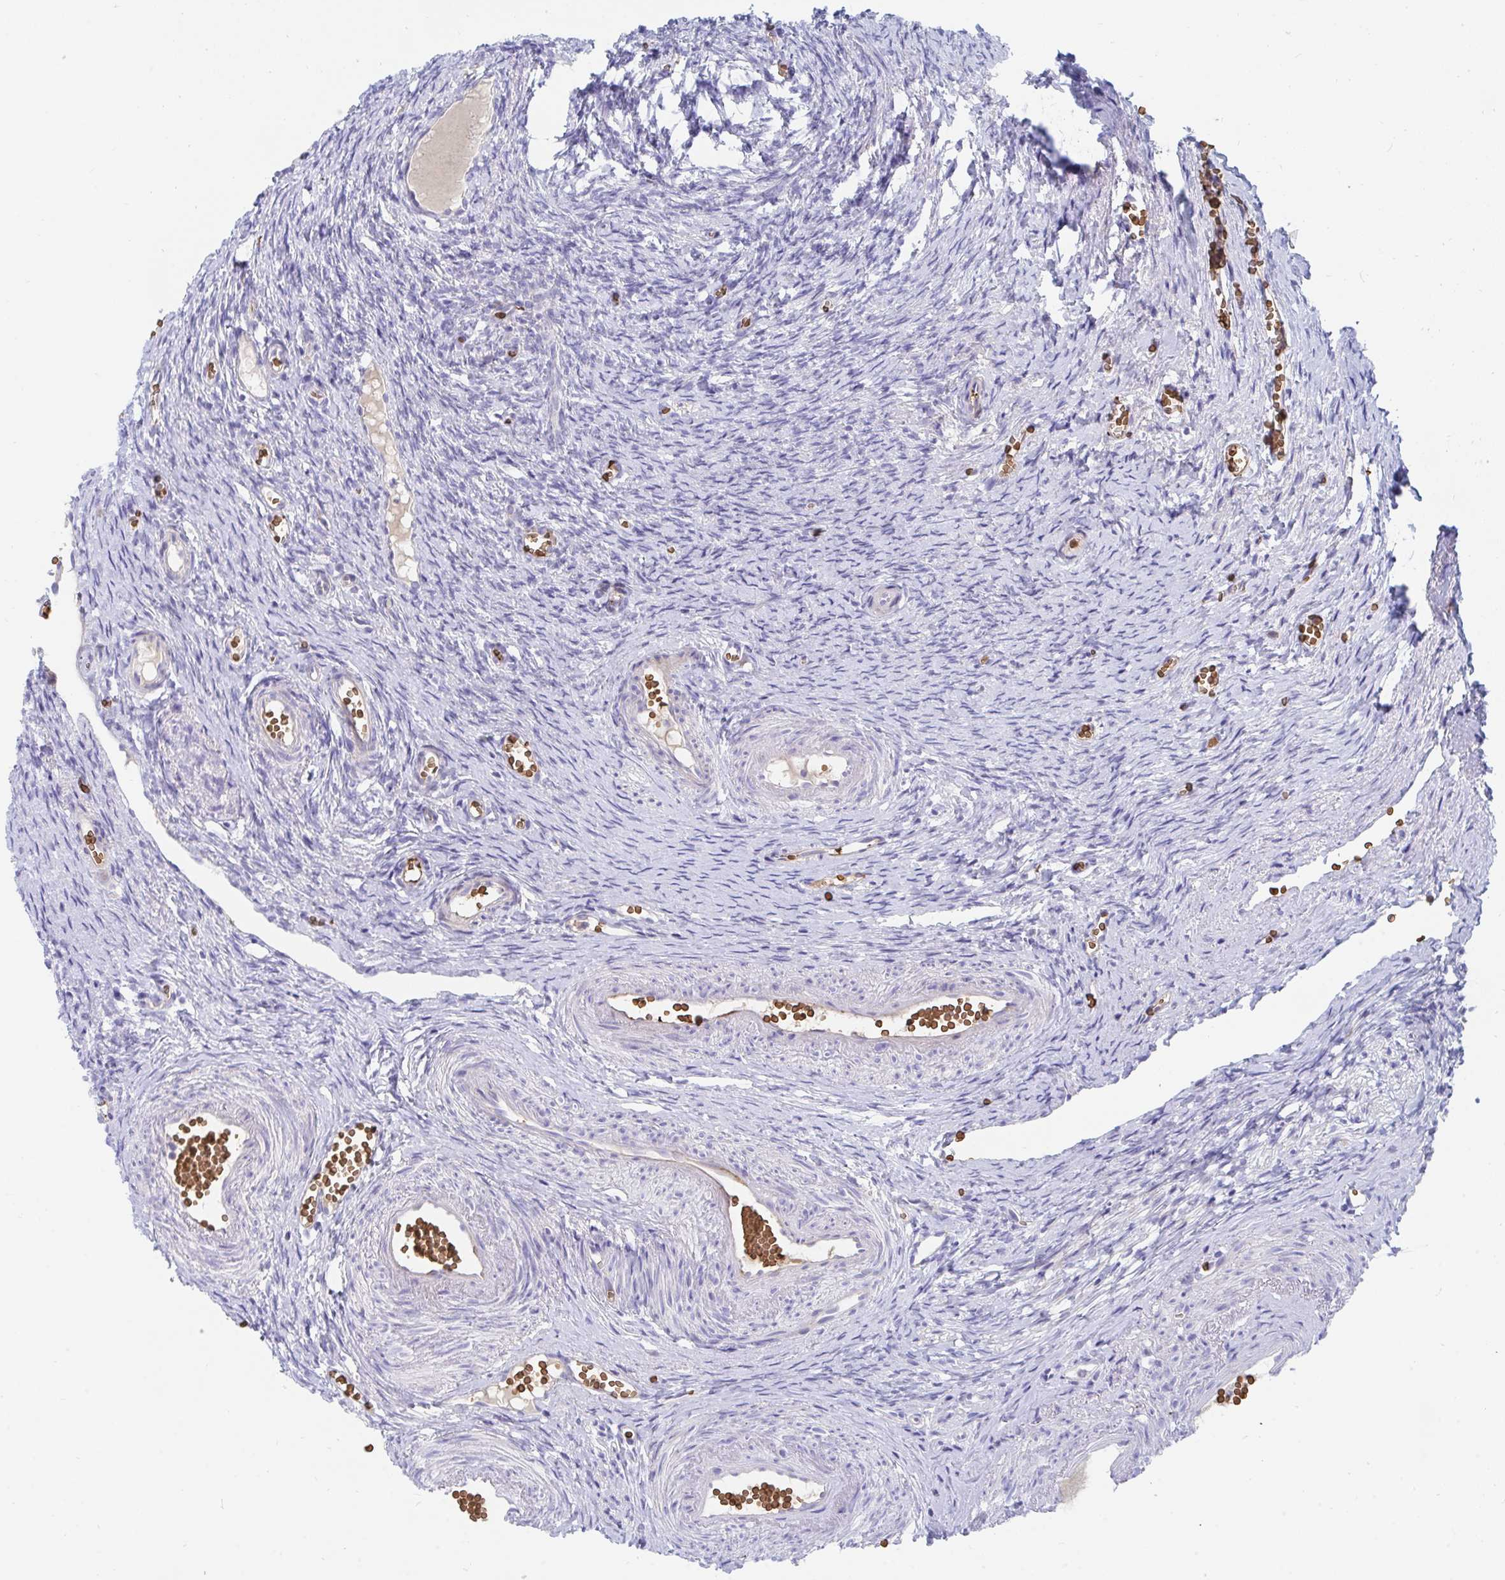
{"staining": {"intensity": "negative", "quantity": "none", "location": "none"}, "tissue": "ovary", "cell_type": "Follicle cells", "image_type": "normal", "snomed": [{"axis": "morphology", "description": "Normal tissue, NOS"}, {"axis": "topography", "description": "Ovary"}], "caption": "Follicle cells are negative for protein expression in benign human ovary. Nuclei are stained in blue.", "gene": "MROH2B", "patient": {"sex": "female", "age": 41}}